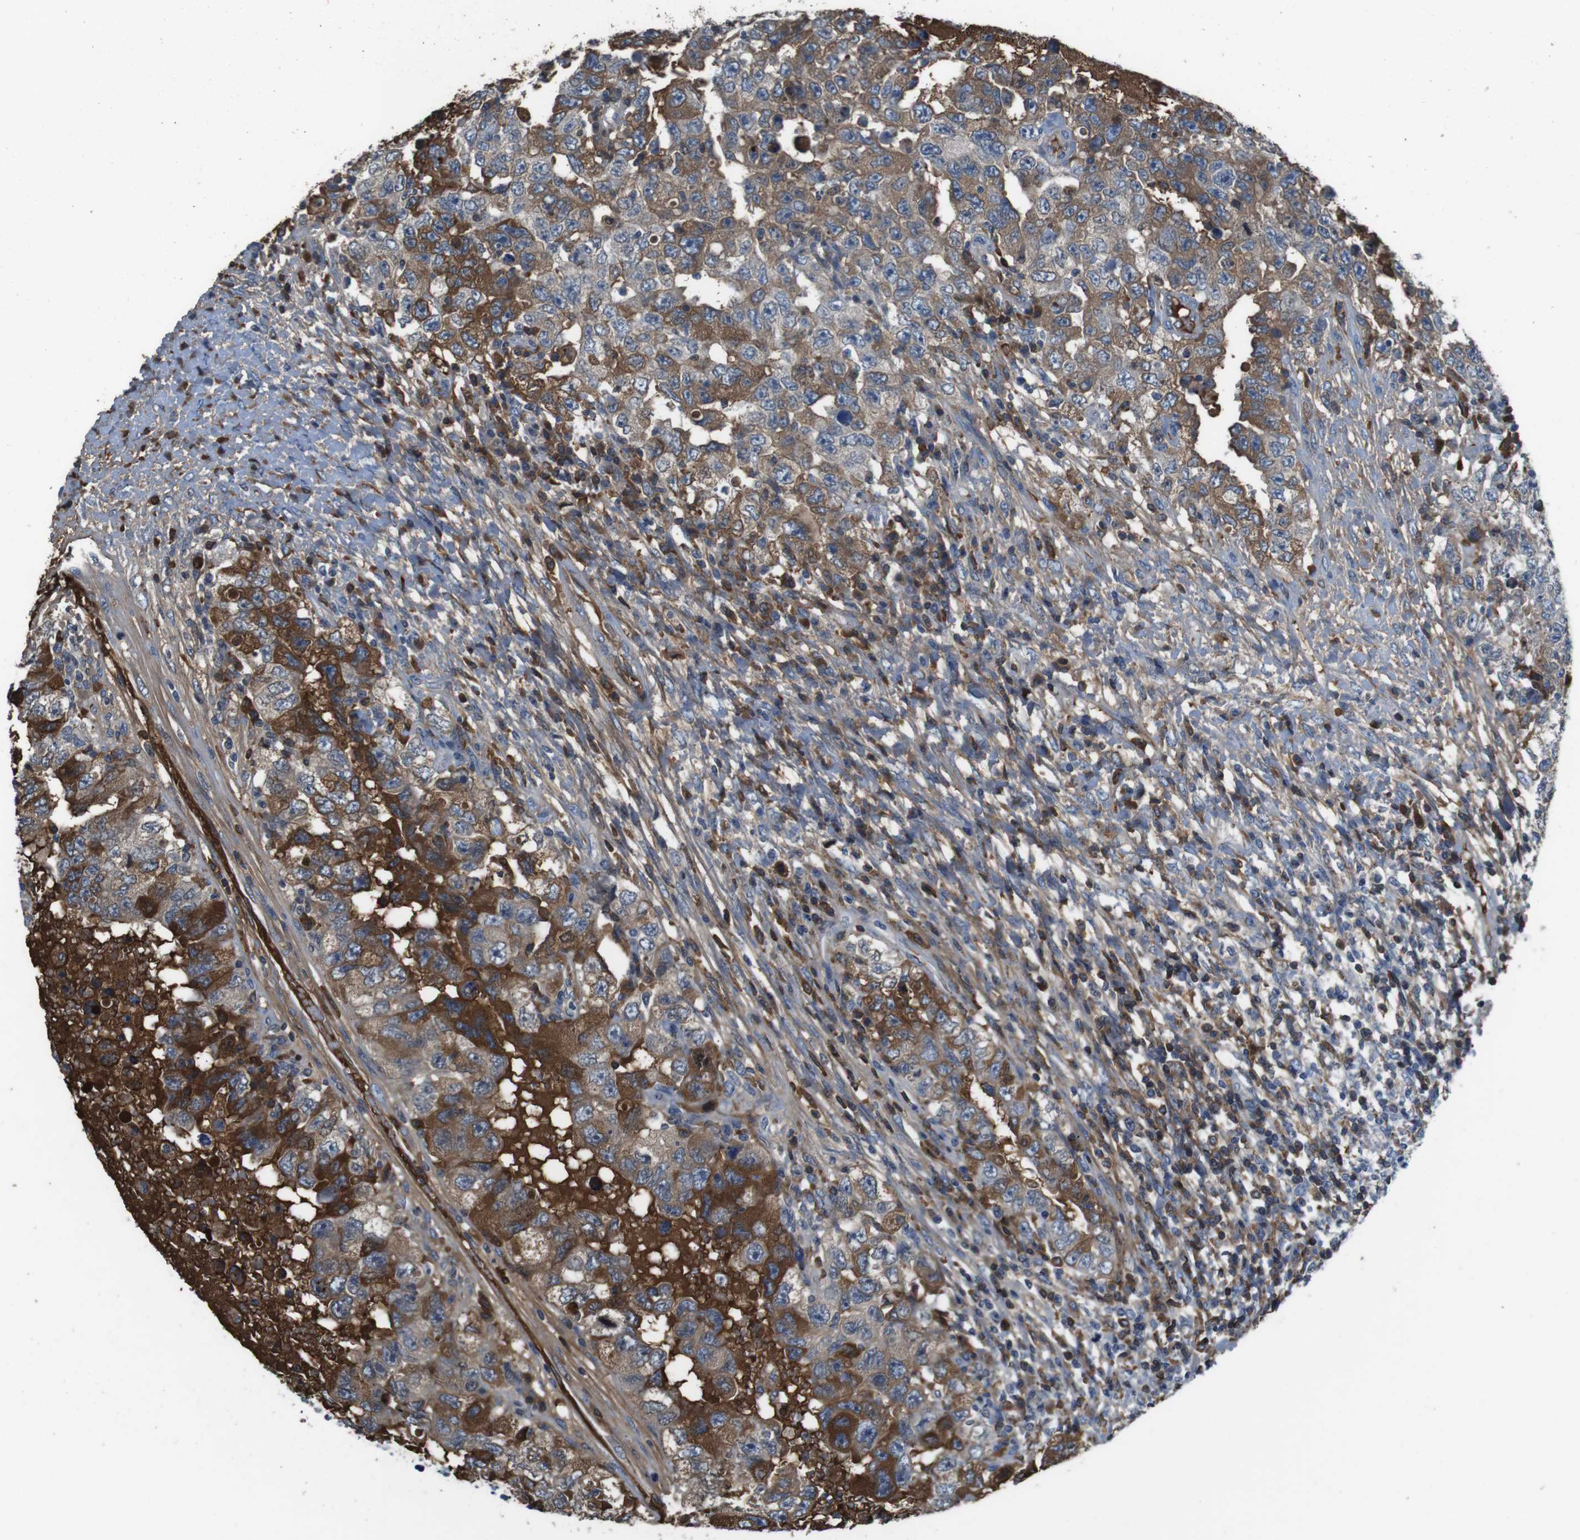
{"staining": {"intensity": "moderate", "quantity": ">75%", "location": "cytoplasmic/membranous"}, "tissue": "testis cancer", "cell_type": "Tumor cells", "image_type": "cancer", "snomed": [{"axis": "morphology", "description": "Carcinoma, Embryonal, NOS"}, {"axis": "topography", "description": "Testis"}], "caption": "Immunohistochemical staining of human testis cancer (embryonal carcinoma) reveals moderate cytoplasmic/membranous protein expression in about >75% of tumor cells. The protein is shown in brown color, while the nuclei are stained blue.", "gene": "TMPRSS15", "patient": {"sex": "male", "age": 26}}